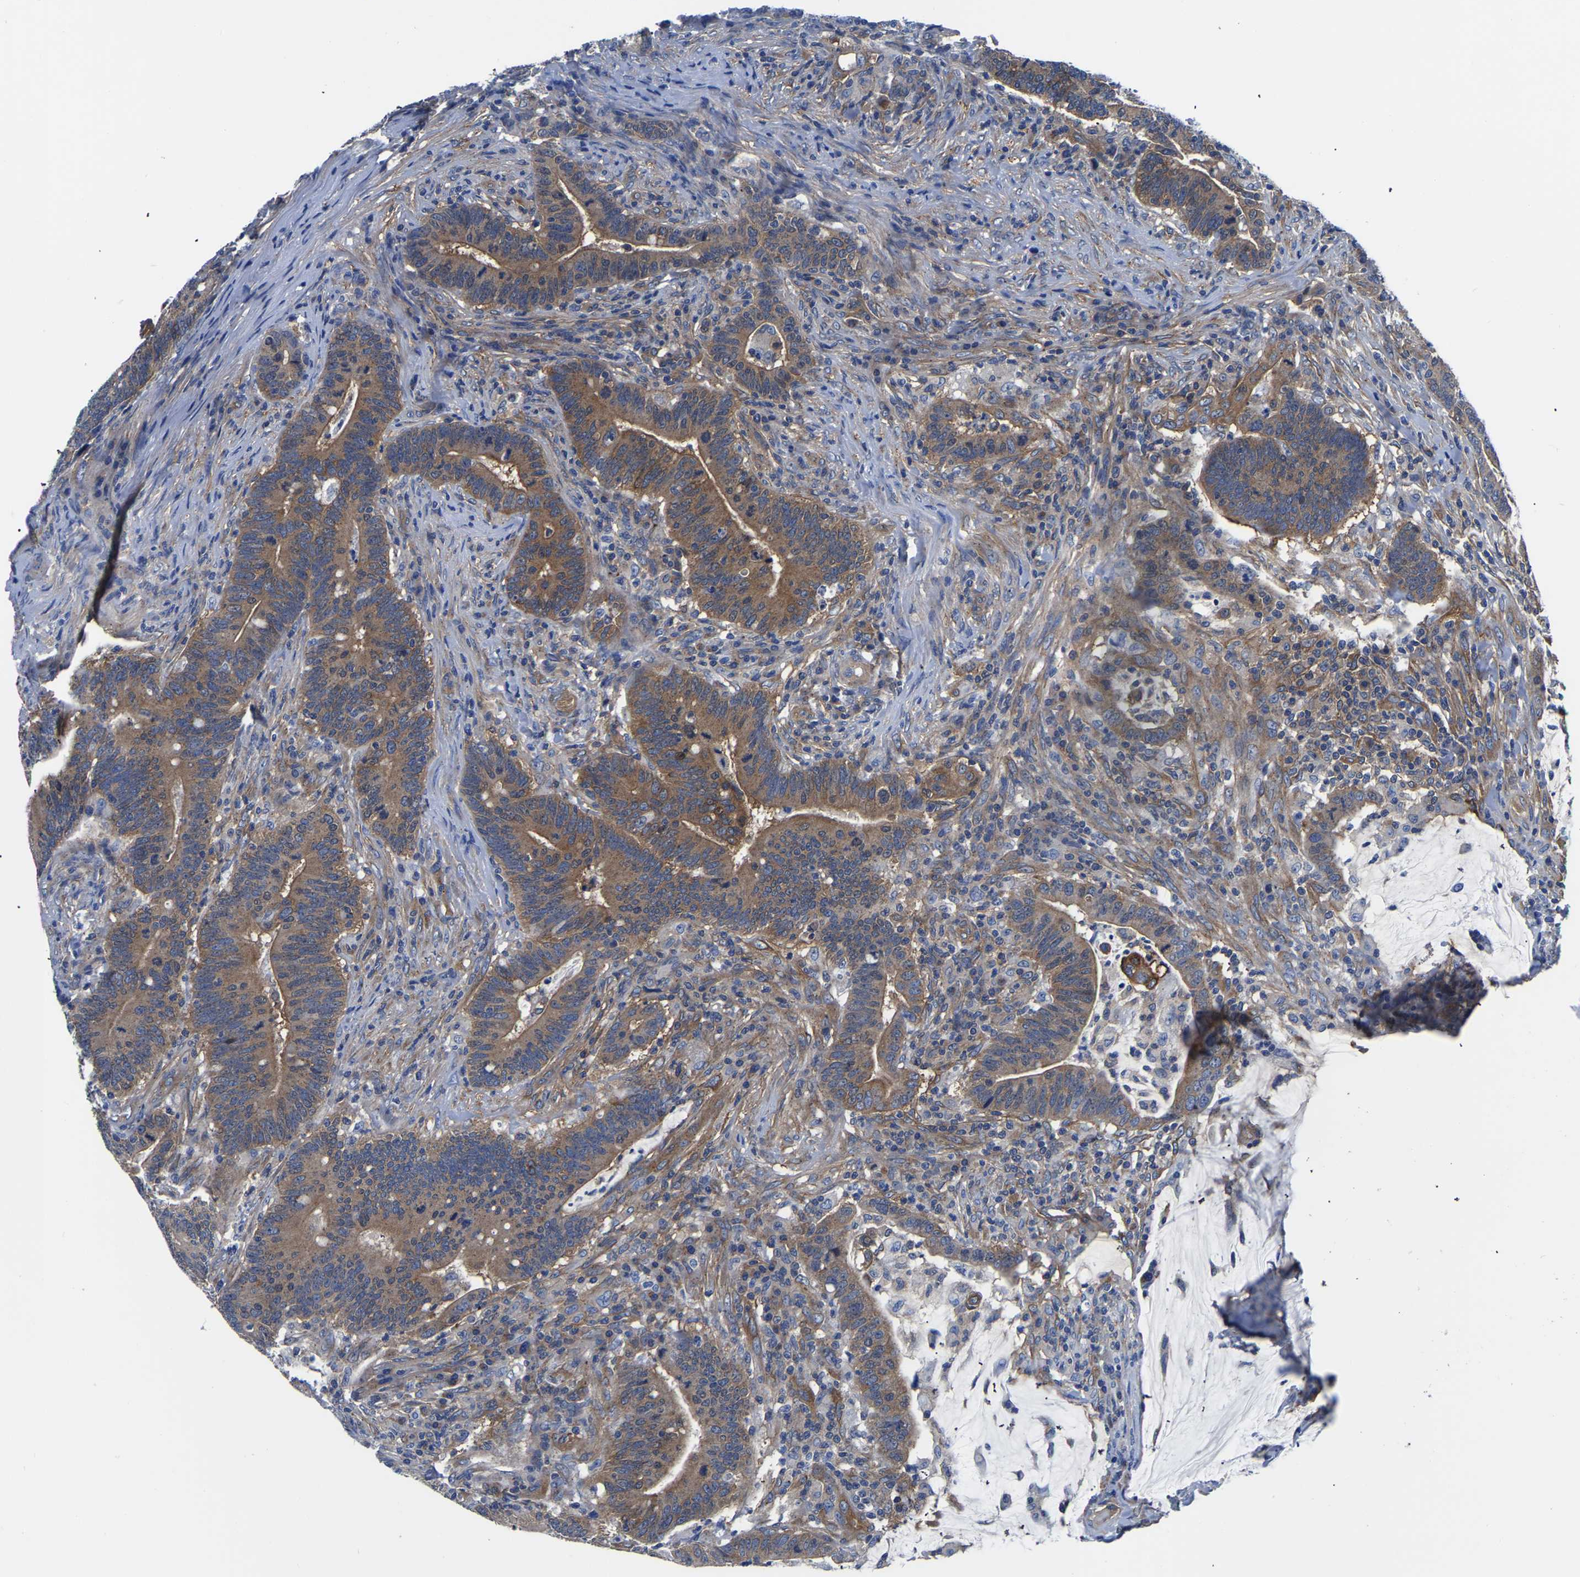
{"staining": {"intensity": "strong", "quantity": "25%-75%", "location": "cytoplasmic/membranous"}, "tissue": "colorectal cancer", "cell_type": "Tumor cells", "image_type": "cancer", "snomed": [{"axis": "morphology", "description": "Normal tissue, NOS"}, {"axis": "morphology", "description": "Adenocarcinoma, NOS"}, {"axis": "topography", "description": "Colon"}], "caption": "Immunohistochemistry image of neoplastic tissue: colorectal adenocarcinoma stained using immunohistochemistry demonstrates high levels of strong protein expression localized specifically in the cytoplasmic/membranous of tumor cells, appearing as a cytoplasmic/membranous brown color.", "gene": "TFG", "patient": {"sex": "female", "age": 66}}